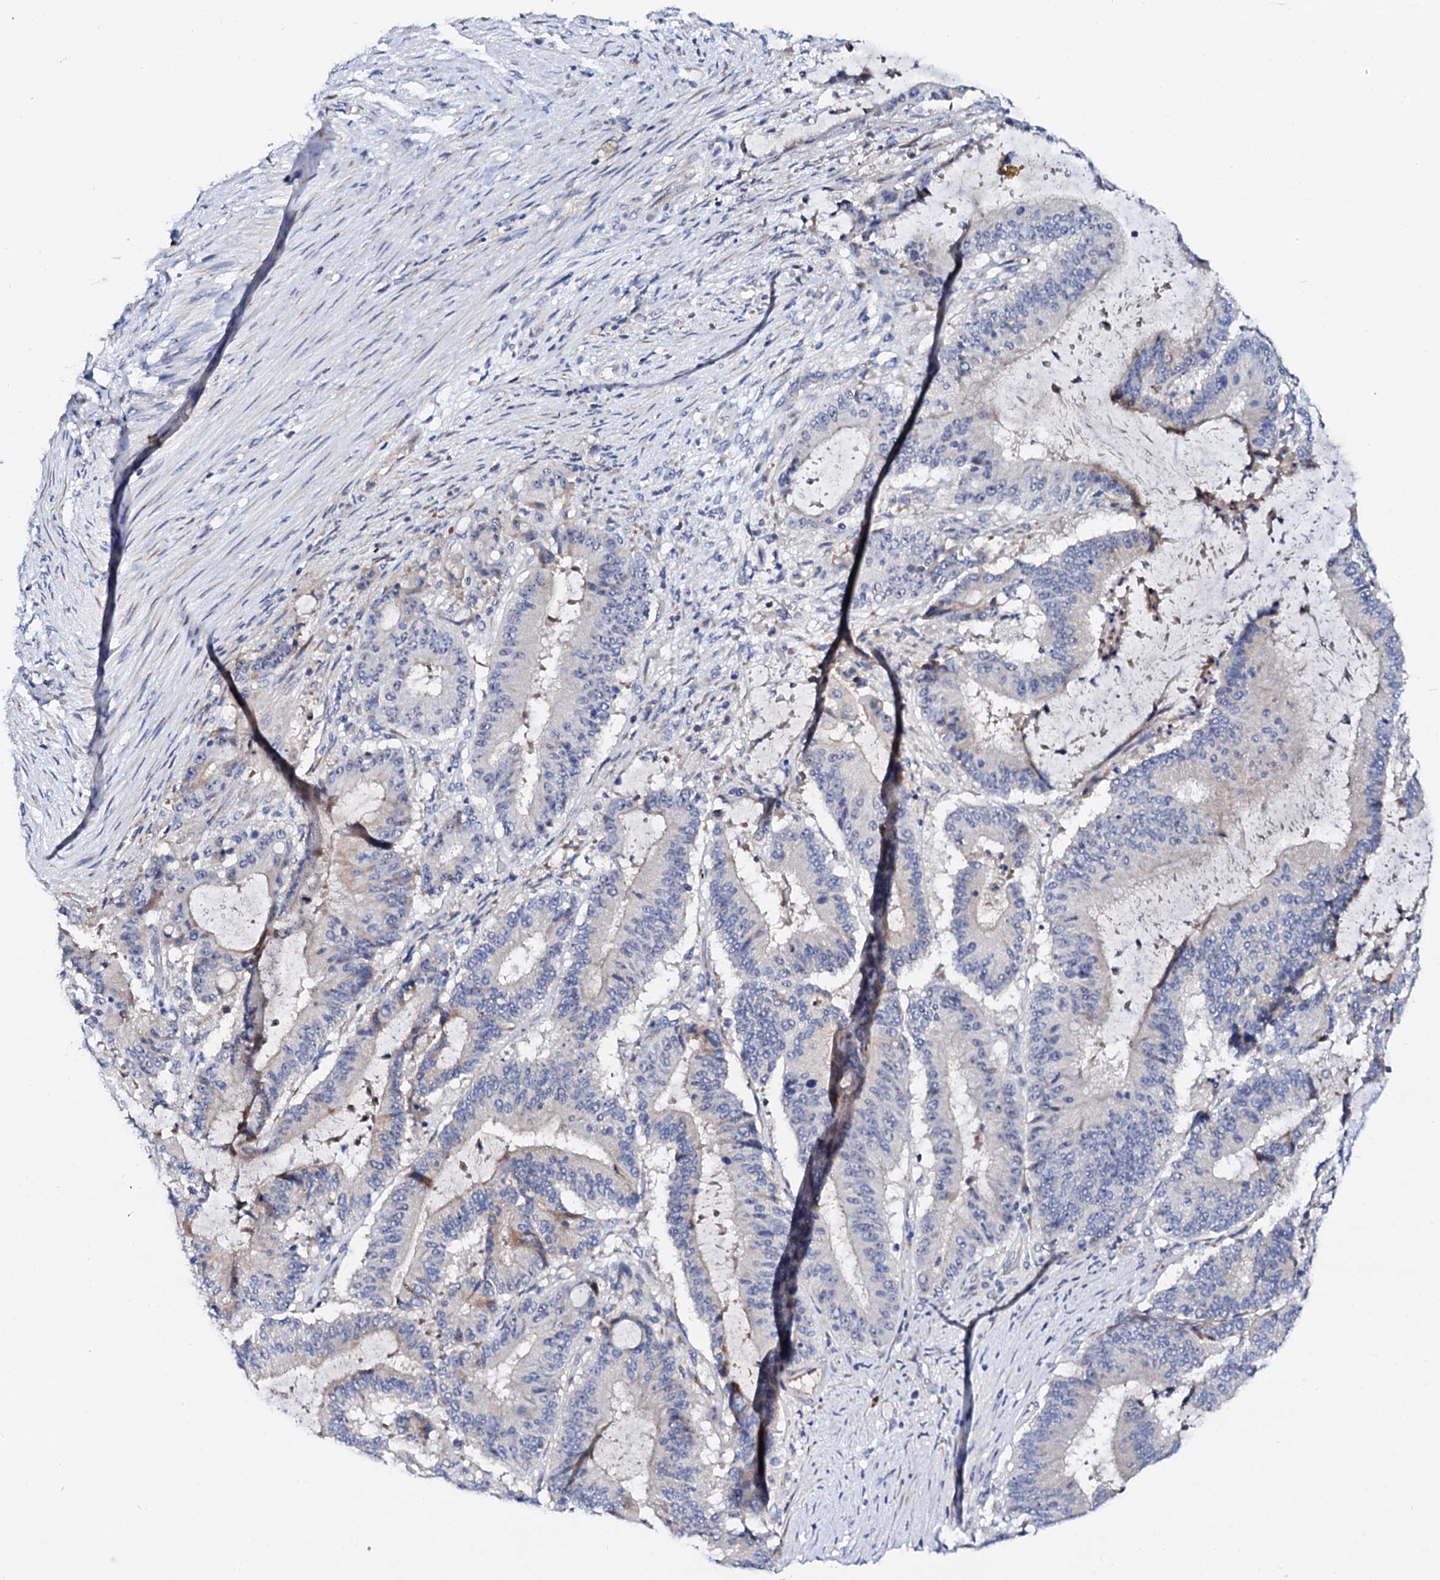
{"staining": {"intensity": "negative", "quantity": "none", "location": "none"}, "tissue": "liver cancer", "cell_type": "Tumor cells", "image_type": "cancer", "snomed": [{"axis": "morphology", "description": "Normal tissue, NOS"}, {"axis": "morphology", "description": "Cholangiocarcinoma"}, {"axis": "topography", "description": "Liver"}, {"axis": "topography", "description": "Peripheral nerve tissue"}], "caption": "Immunohistochemistry (IHC) micrograph of cholangiocarcinoma (liver) stained for a protein (brown), which displays no staining in tumor cells.", "gene": "BTBD16", "patient": {"sex": "female", "age": 73}}